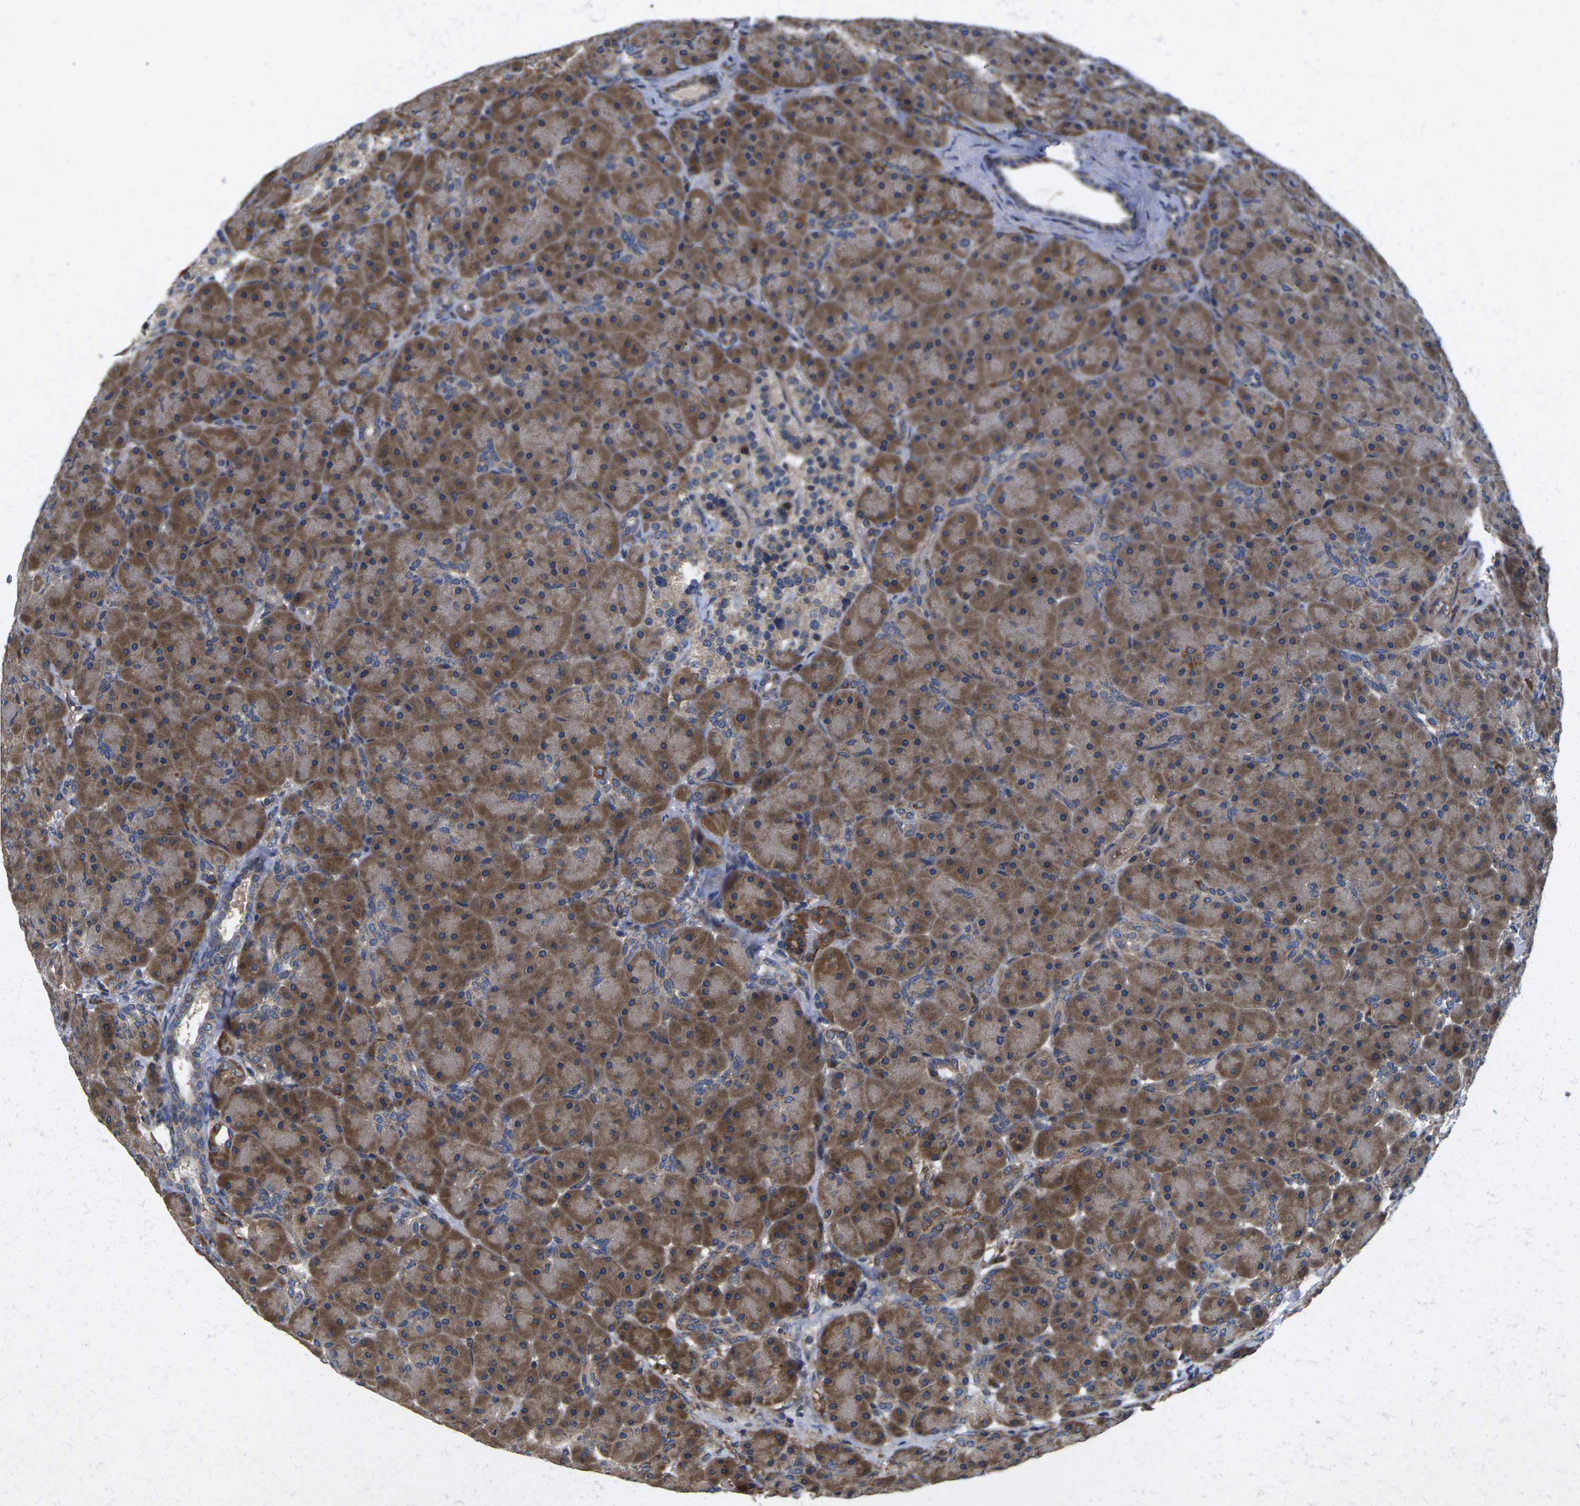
{"staining": {"intensity": "moderate", "quantity": ">75%", "location": "cytoplasmic/membranous"}, "tissue": "pancreas", "cell_type": "Exocrine glandular cells", "image_type": "normal", "snomed": [{"axis": "morphology", "description": "Normal tissue, NOS"}, {"axis": "topography", "description": "Pancreas"}], "caption": "The image displays immunohistochemical staining of unremarkable pancreas. There is moderate cytoplasmic/membranous positivity is identified in about >75% of exocrine glandular cells. (Stains: DAB (3,3'-diaminobenzidine) in brown, nuclei in blue, Microscopy: brightfield microscopy at high magnification).", "gene": "KIF1B", "patient": {"sex": "male", "age": 66}}